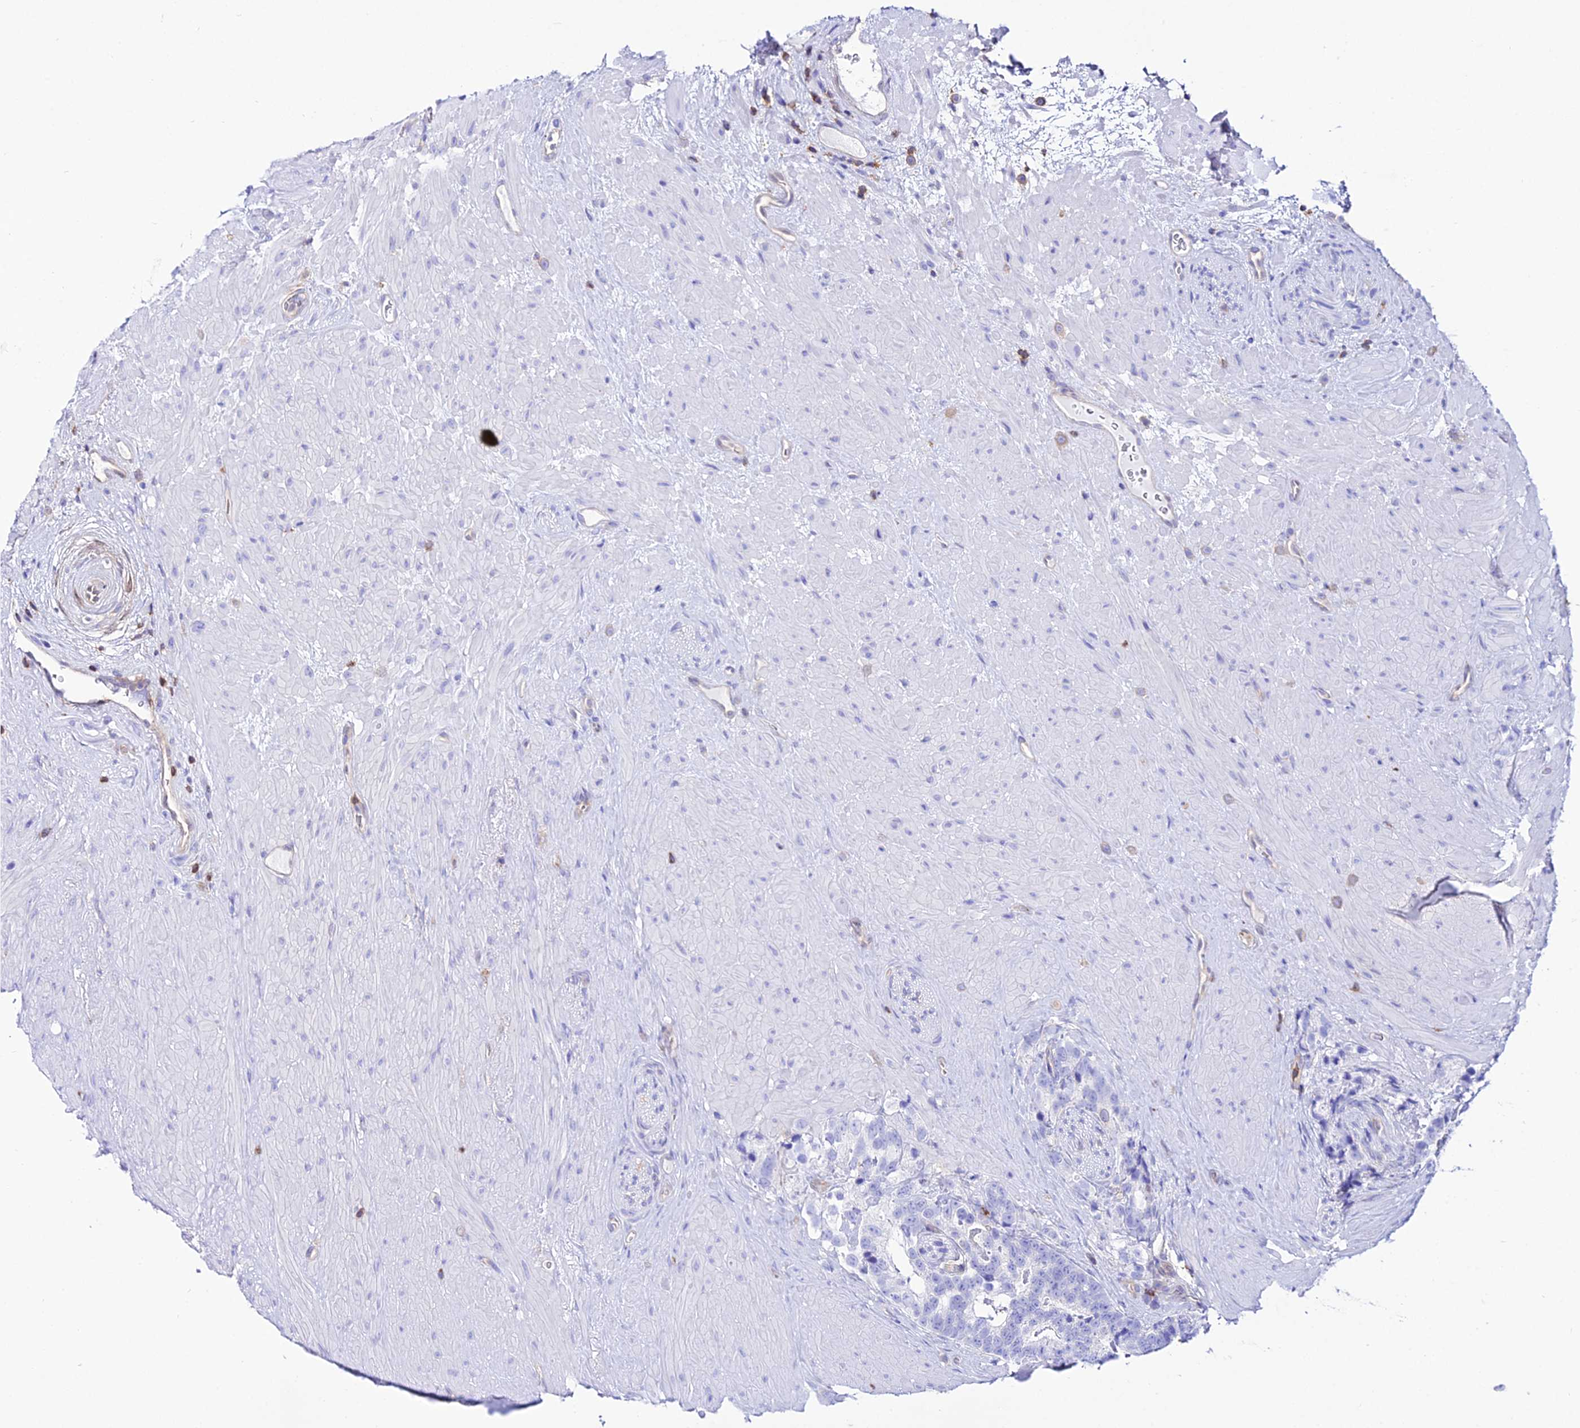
{"staining": {"intensity": "negative", "quantity": "none", "location": "none"}, "tissue": "prostate cancer", "cell_type": "Tumor cells", "image_type": "cancer", "snomed": [{"axis": "morphology", "description": "Adenocarcinoma, High grade"}, {"axis": "topography", "description": "Prostate"}], "caption": "This is an immunohistochemistry (IHC) image of prostate cancer. There is no positivity in tumor cells.", "gene": "S100A16", "patient": {"sex": "male", "age": 74}}